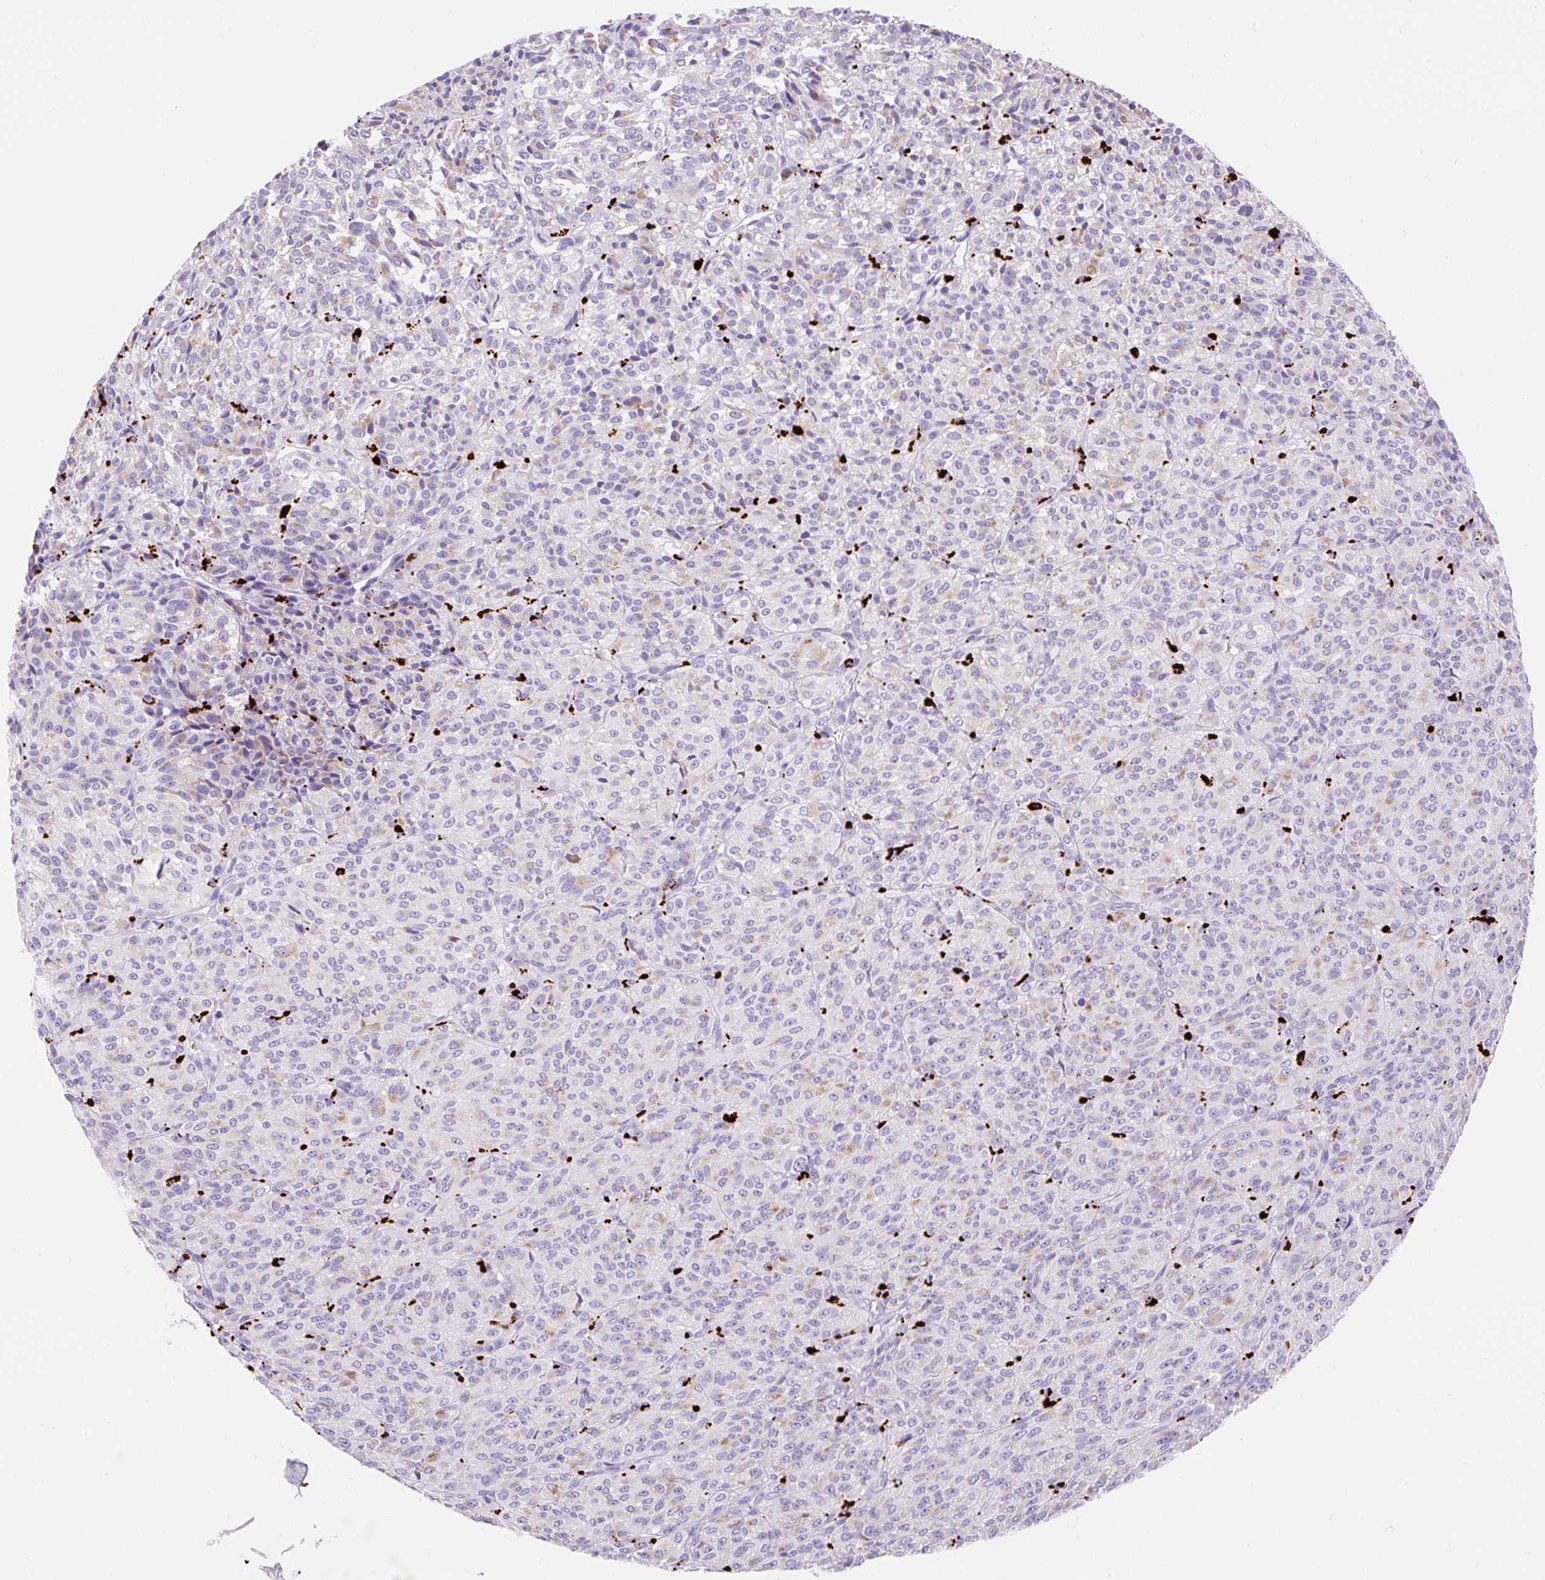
{"staining": {"intensity": "weak", "quantity": "25%-75%", "location": "cytoplasmic/membranous"}, "tissue": "melanoma", "cell_type": "Tumor cells", "image_type": "cancer", "snomed": [{"axis": "morphology", "description": "Malignant melanoma, Metastatic site"}, {"axis": "topography", "description": "Brain"}], "caption": "DAB immunohistochemical staining of human melanoma displays weak cytoplasmic/membranous protein staining in about 25%-75% of tumor cells.", "gene": "HEXB", "patient": {"sex": "female", "age": 56}}